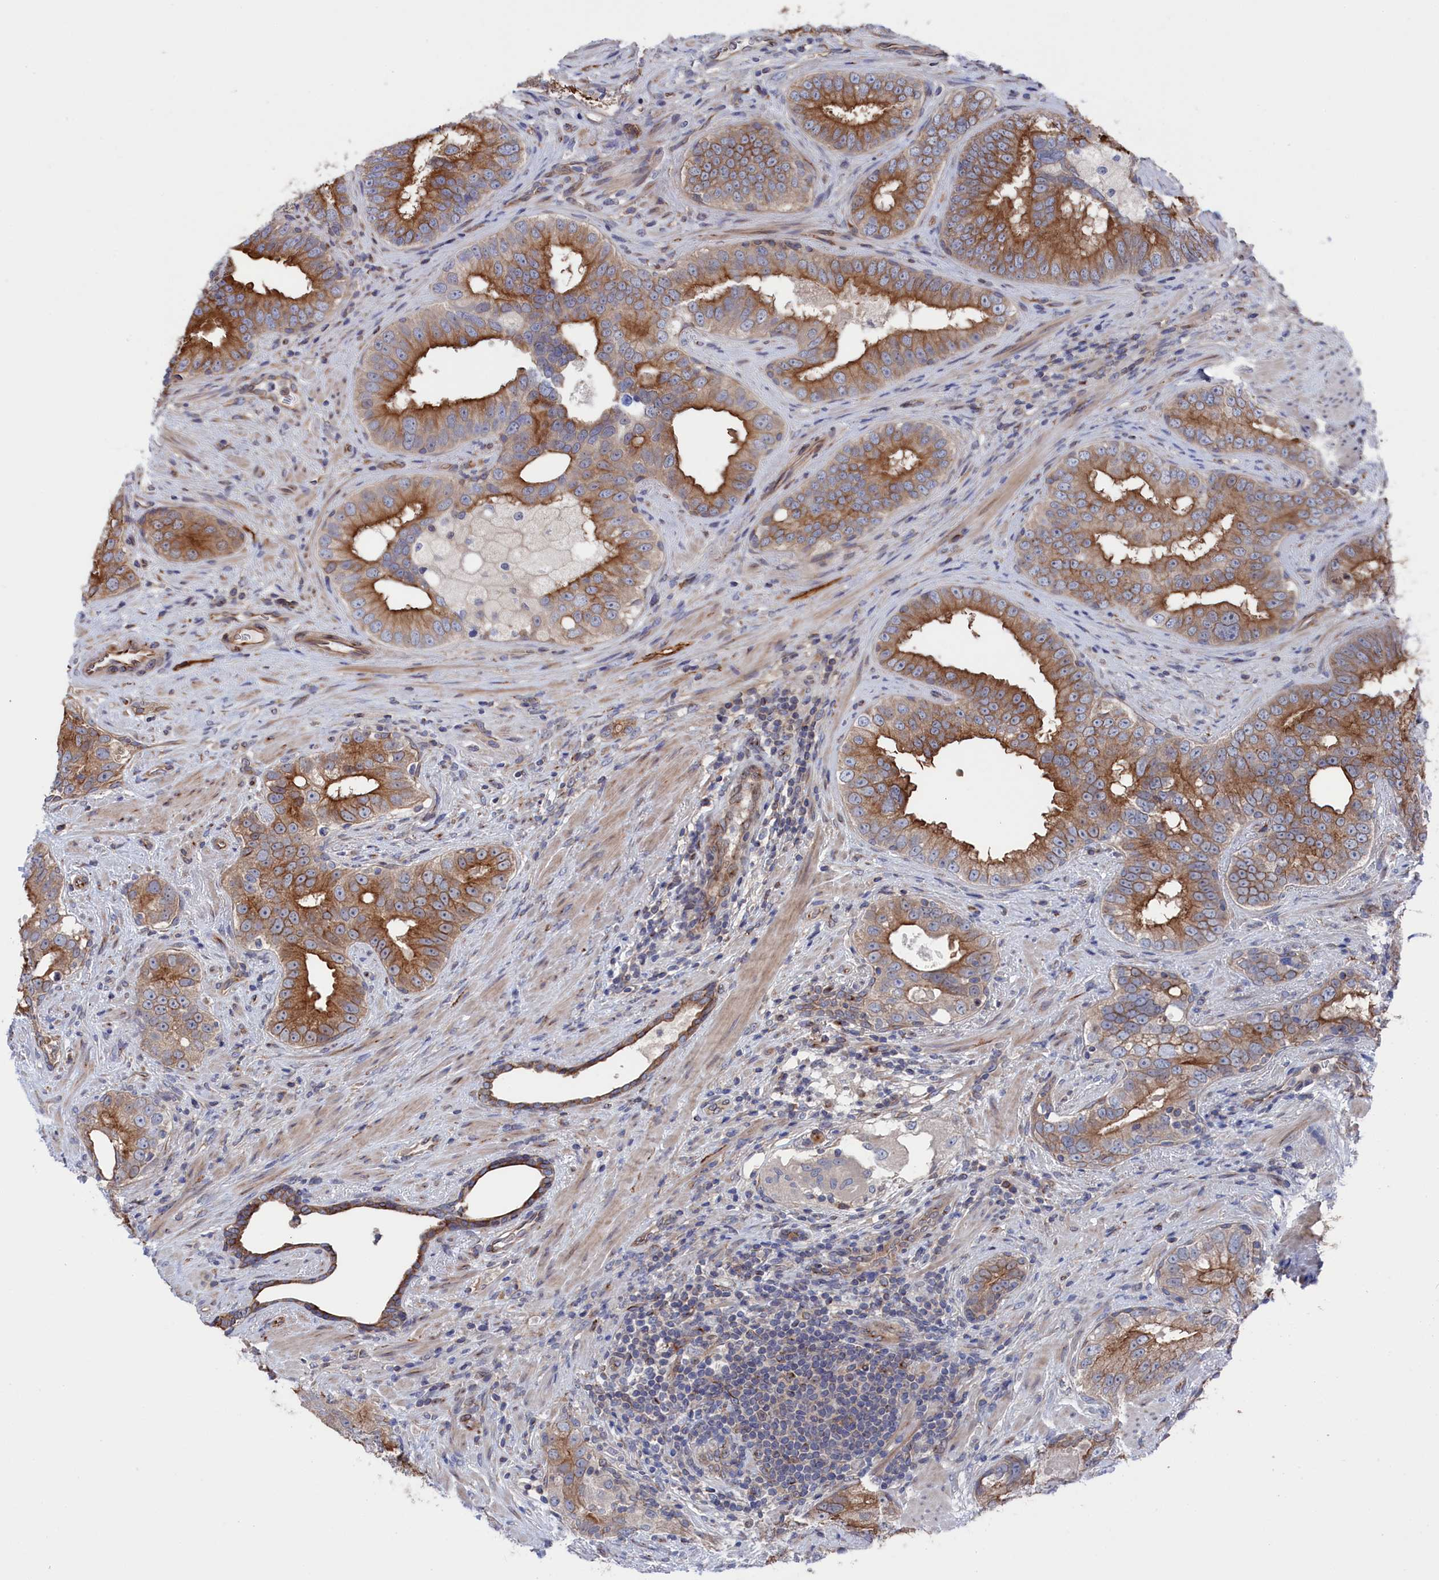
{"staining": {"intensity": "moderate", "quantity": ">75%", "location": "cytoplasmic/membranous"}, "tissue": "prostate cancer", "cell_type": "Tumor cells", "image_type": "cancer", "snomed": [{"axis": "morphology", "description": "Adenocarcinoma, High grade"}, {"axis": "topography", "description": "Prostate"}], "caption": "Human adenocarcinoma (high-grade) (prostate) stained for a protein (brown) reveals moderate cytoplasmic/membranous positive positivity in approximately >75% of tumor cells.", "gene": "NUTF2", "patient": {"sex": "male", "age": 70}}